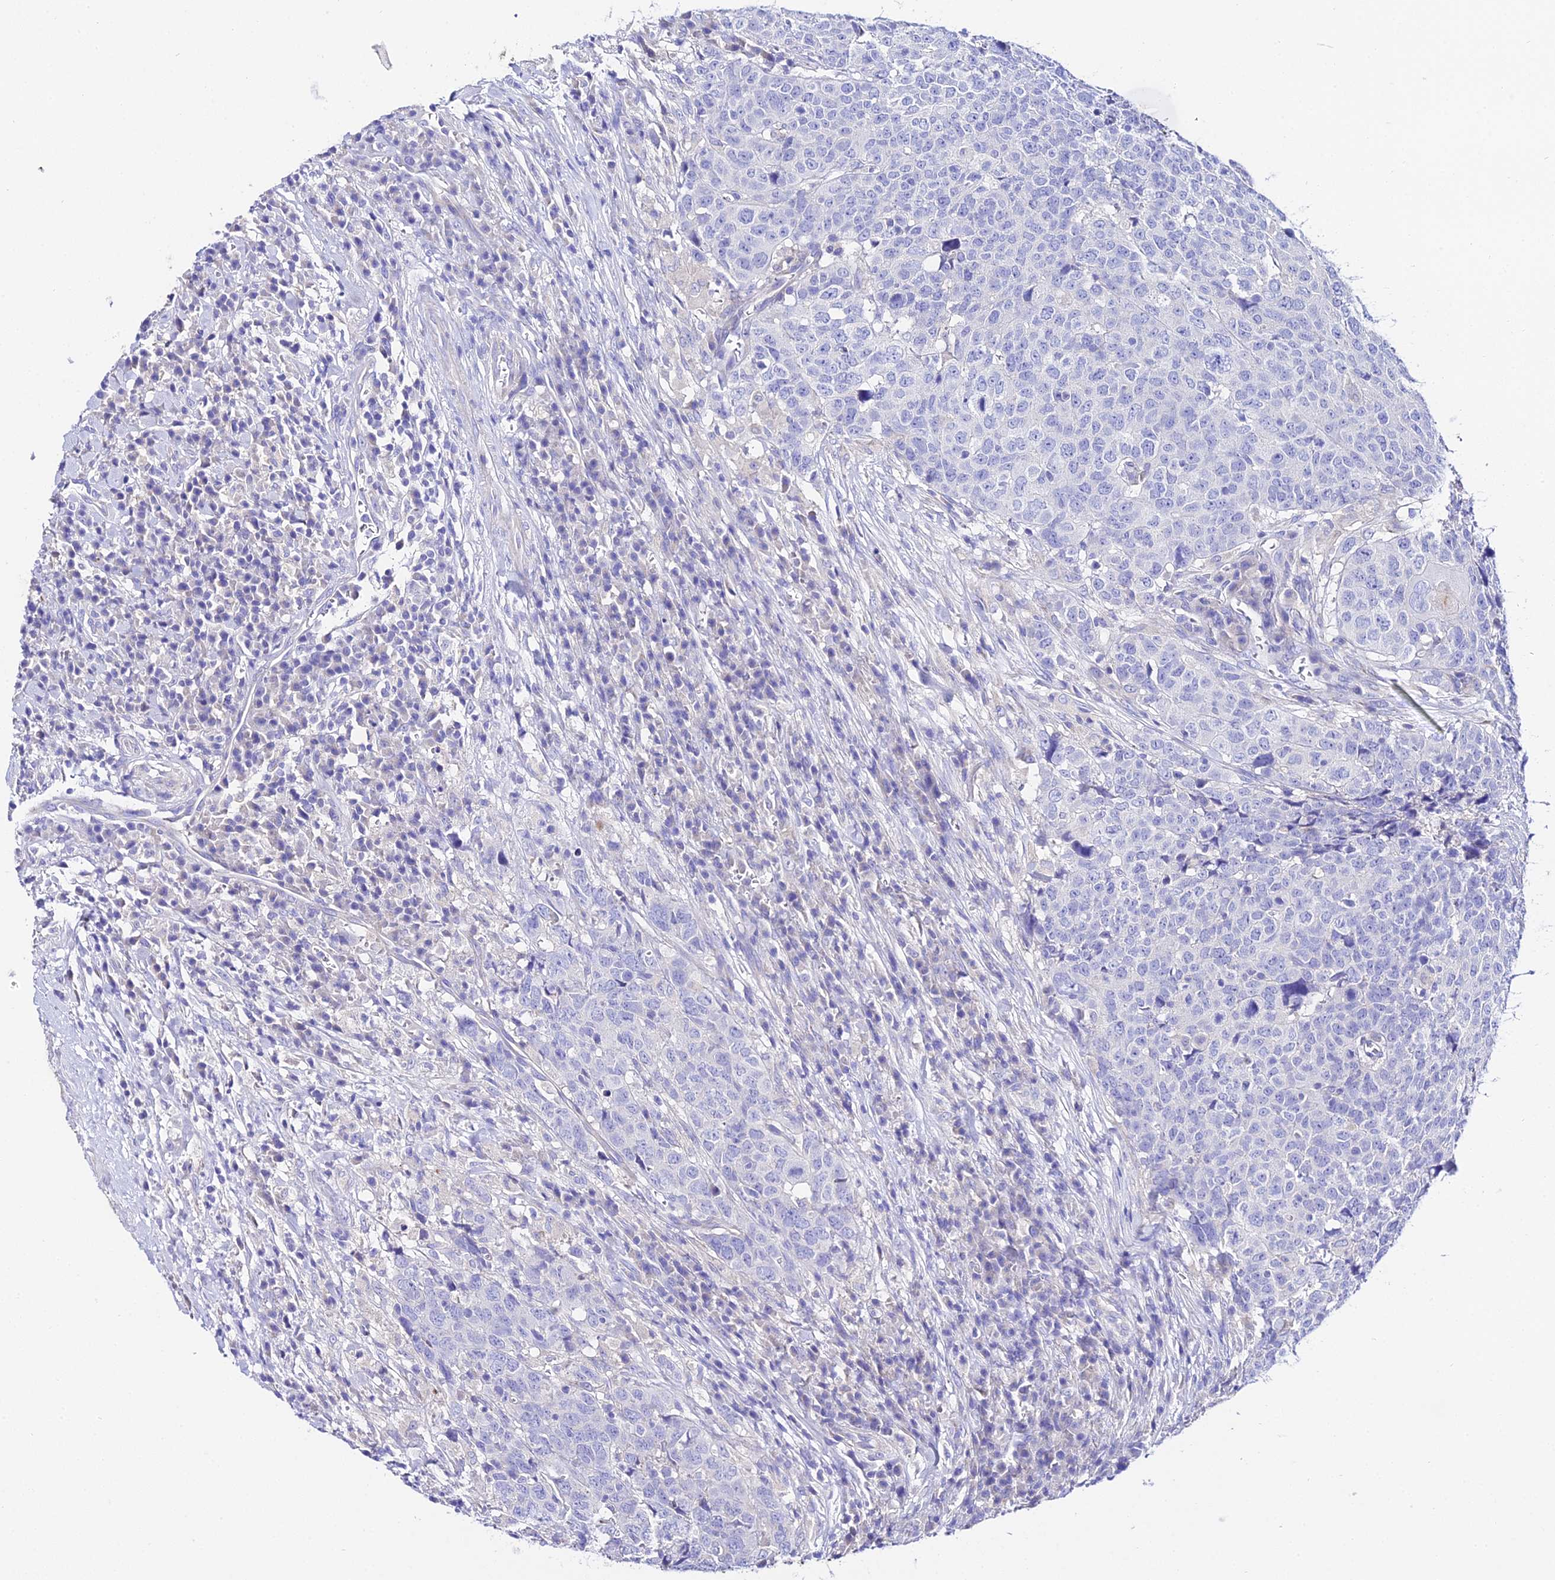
{"staining": {"intensity": "negative", "quantity": "none", "location": "none"}, "tissue": "head and neck cancer", "cell_type": "Tumor cells", "image_type": "cancer", "snomed": [{"axis": "morphology", "description": "Squamous cell carcinoma, NOS"}, {"axis": "topography", "description": "Head-Neck"}], "caption": "Immunohistochemistry (IHC) image of head and neck squamous cell carcinoma stained for a protein (brown), which demonstrates no expression in tumor cells. (Brightfield microscopy of DAB immunohistochemistry (IHC) at high magnification).", "gene": "TMEM117", "patient": {"sex": "male", "age": 66}}